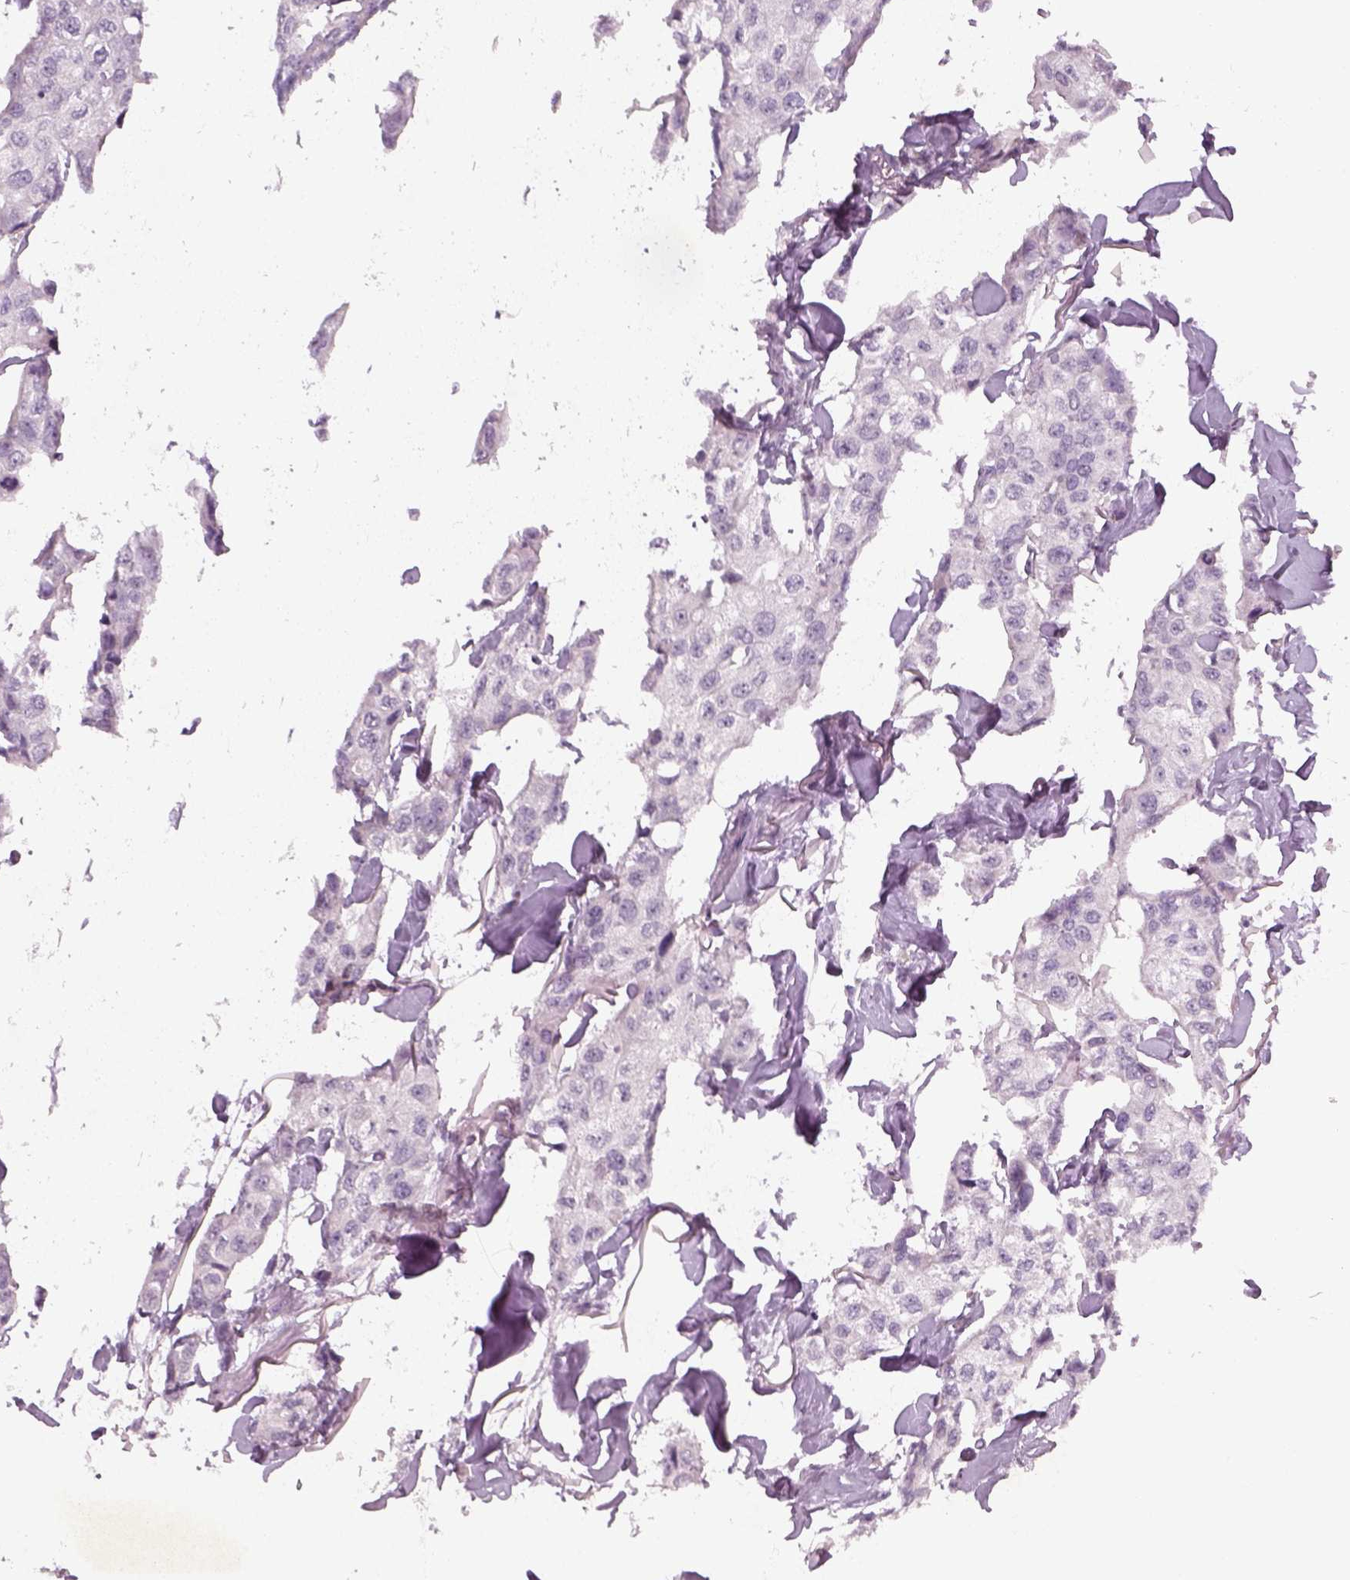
{"staining": {"intensity": "negative", "quantity": "none", "location": "none"}, "tissue": "breast cancer", "cell_type": "Tumor cells", "image_type": "cancer", "snomed": [{"axis": "morphology", "description": "Duct carcinoma"}, {"axis": "topography", "description": "Breast"}], "caption": "High power microscopy histopathology image of an IHC micrograph of infiltrating ductal carcinoma (breast), revealing no significant expression in tumor cells.", "gene": "PENK", "patient": {"sex": "female", "age": 80}}